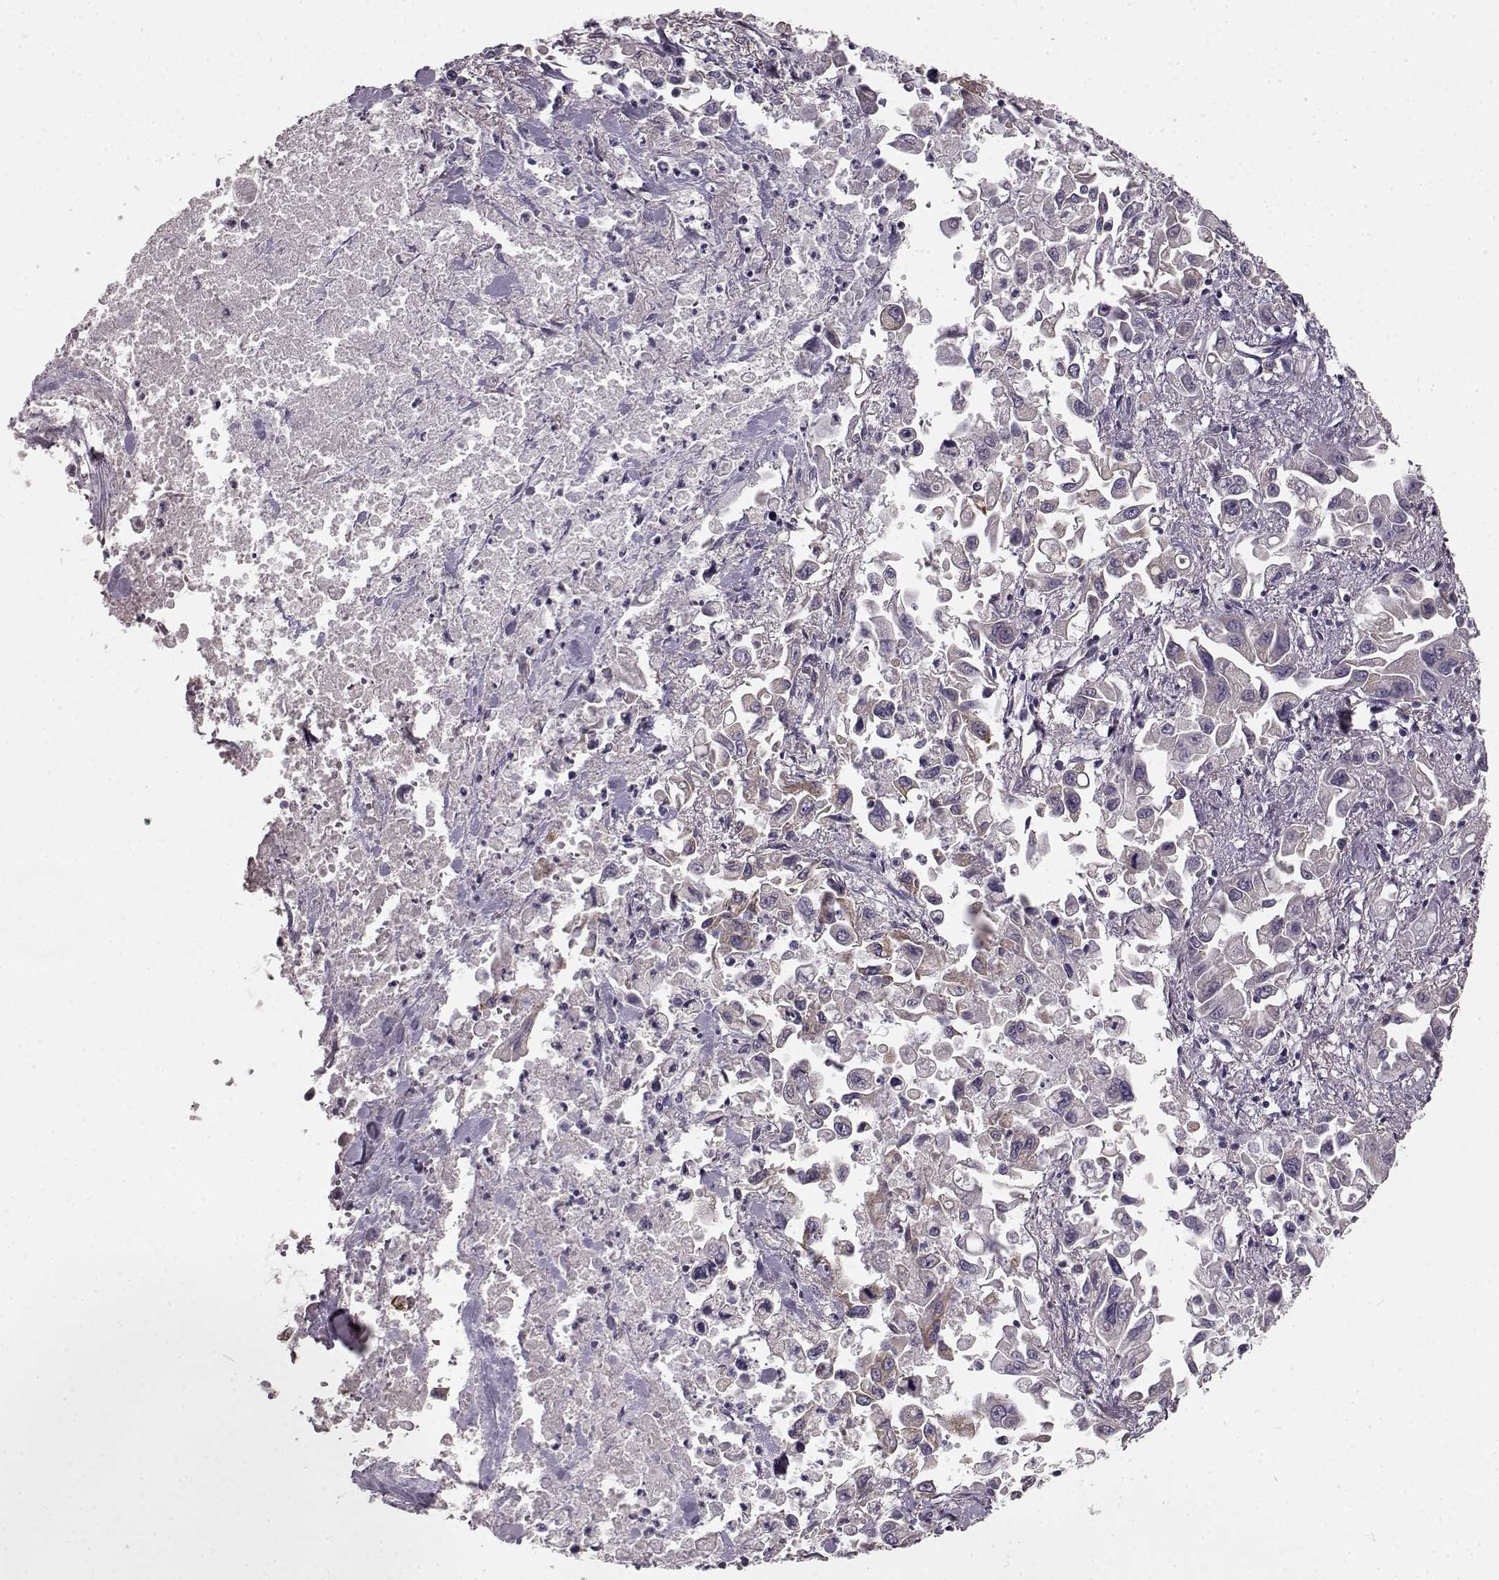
{"staining": {"intensity": "negative", "quantity": "none", "location": "none"}, "tissue": "pancreatic cancer", "cell_type": "Tumor cells", "image_type": "cancer", "snomed": [{"axis": "morphology", "description": "Adenocarcinoma, NOS"}, {"axis": "topography", "description": "Pancreas"}], "caption": "Immunohistochemistry image of human pancreatic cancer stained for a protein (brown), which exhibits no expression in tumor cells. (DAB immunohistochemistry with hematoxylin counter stain).", "gene": "ERBB3", "patient": {"sex": "female", "age": 83}}